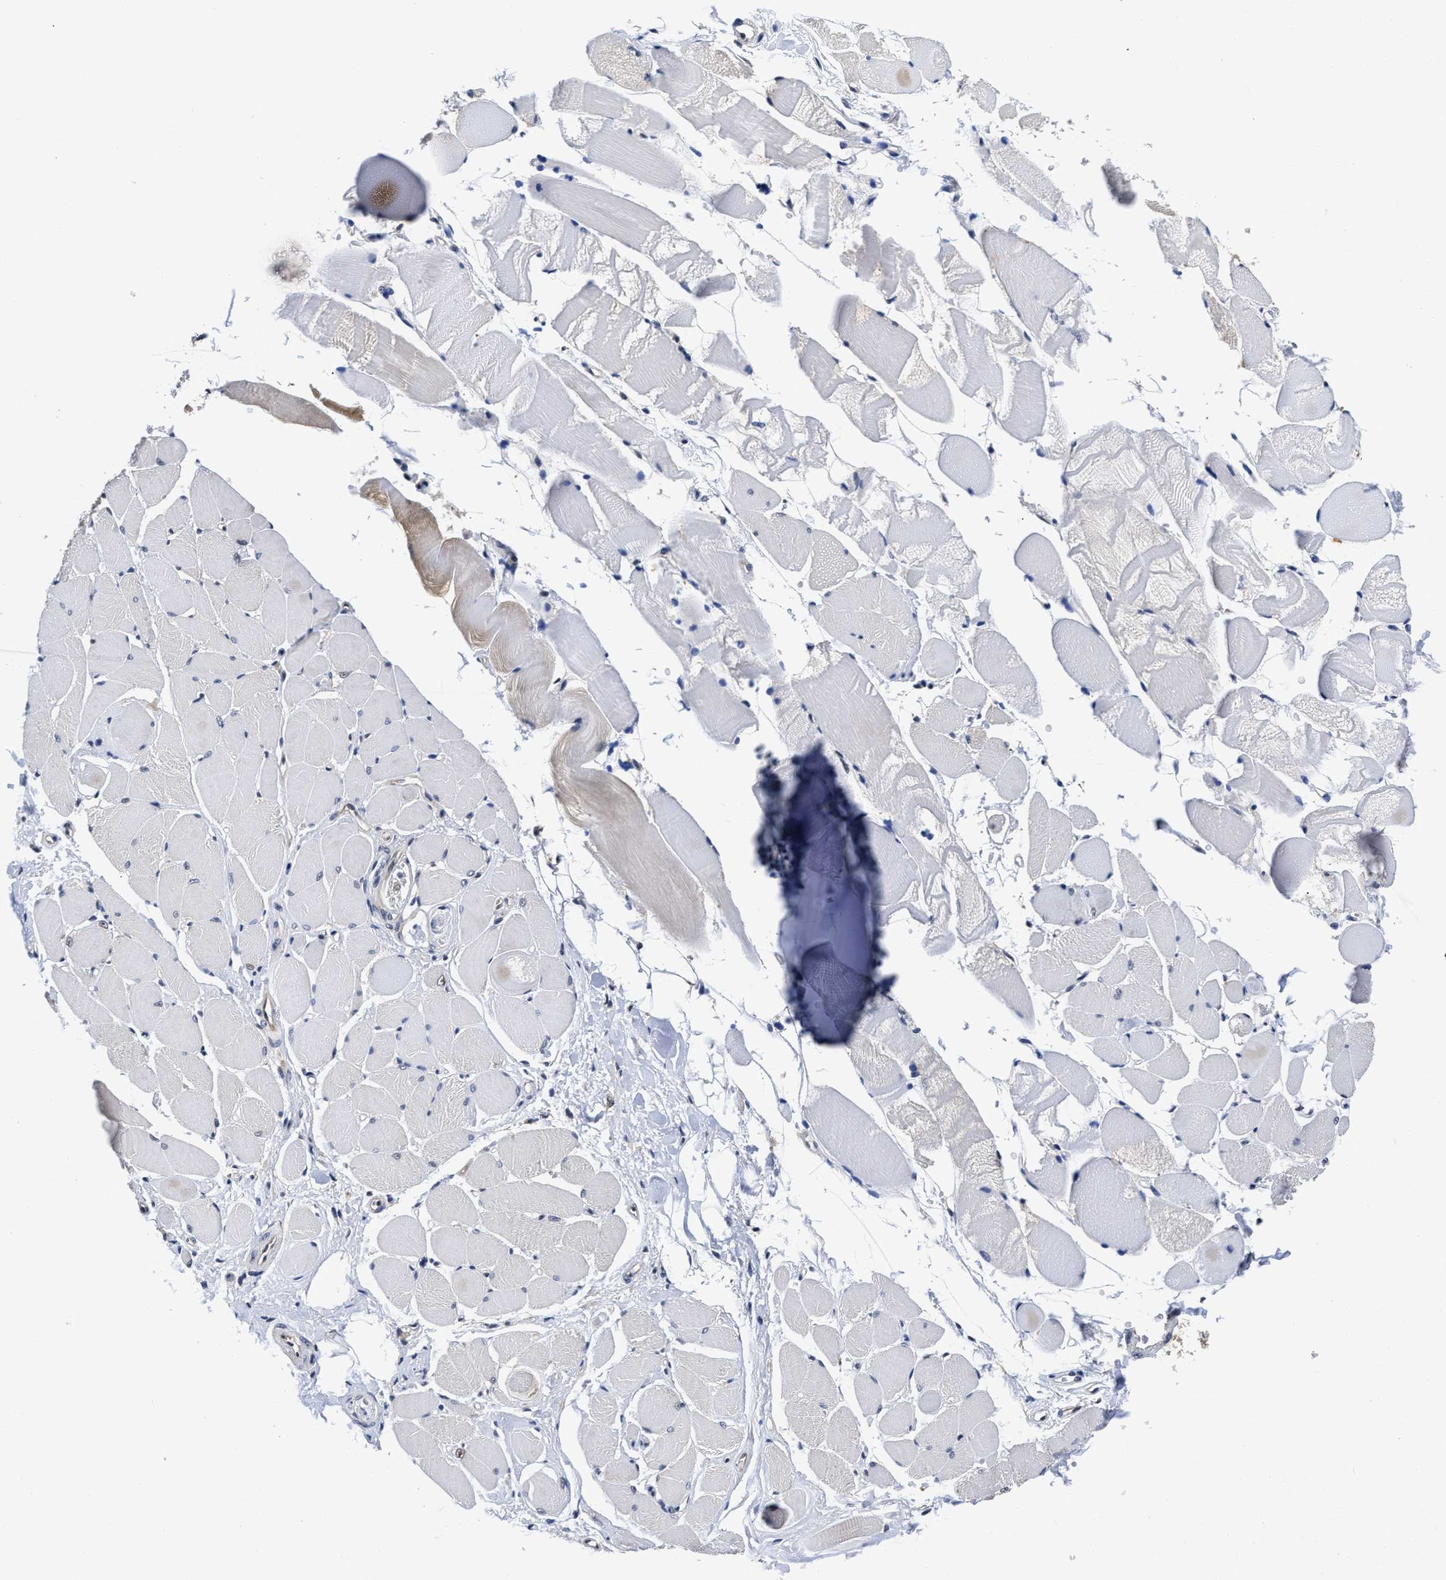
{"staining": {"intensity": "weak", "quantity": "<25%", "location": "cytoplasmic/membranous,nuclear"}, "tissue": "skeletal muscle", "cell_type": "Myocytes", "image_type": "normal", "snomed": [{"axis": "morphology", "description": "Normal tissue, NOS"}, {"axis": "topography", "description": "Skeletal muscle"}, {"axis": "topography", "description": "Peripheral nerve tissue"}], "caption": "Immunohistochemical staining of benign human skeletal muscle exhibits no significant expression in myocytes. (Brightfield microscopy of DAB (3,3'-diaminobenzidine) immunohistochemistry at high magnification).", "gene": "MCOLN2", "patient": {"sex": "female", "age": 84}}